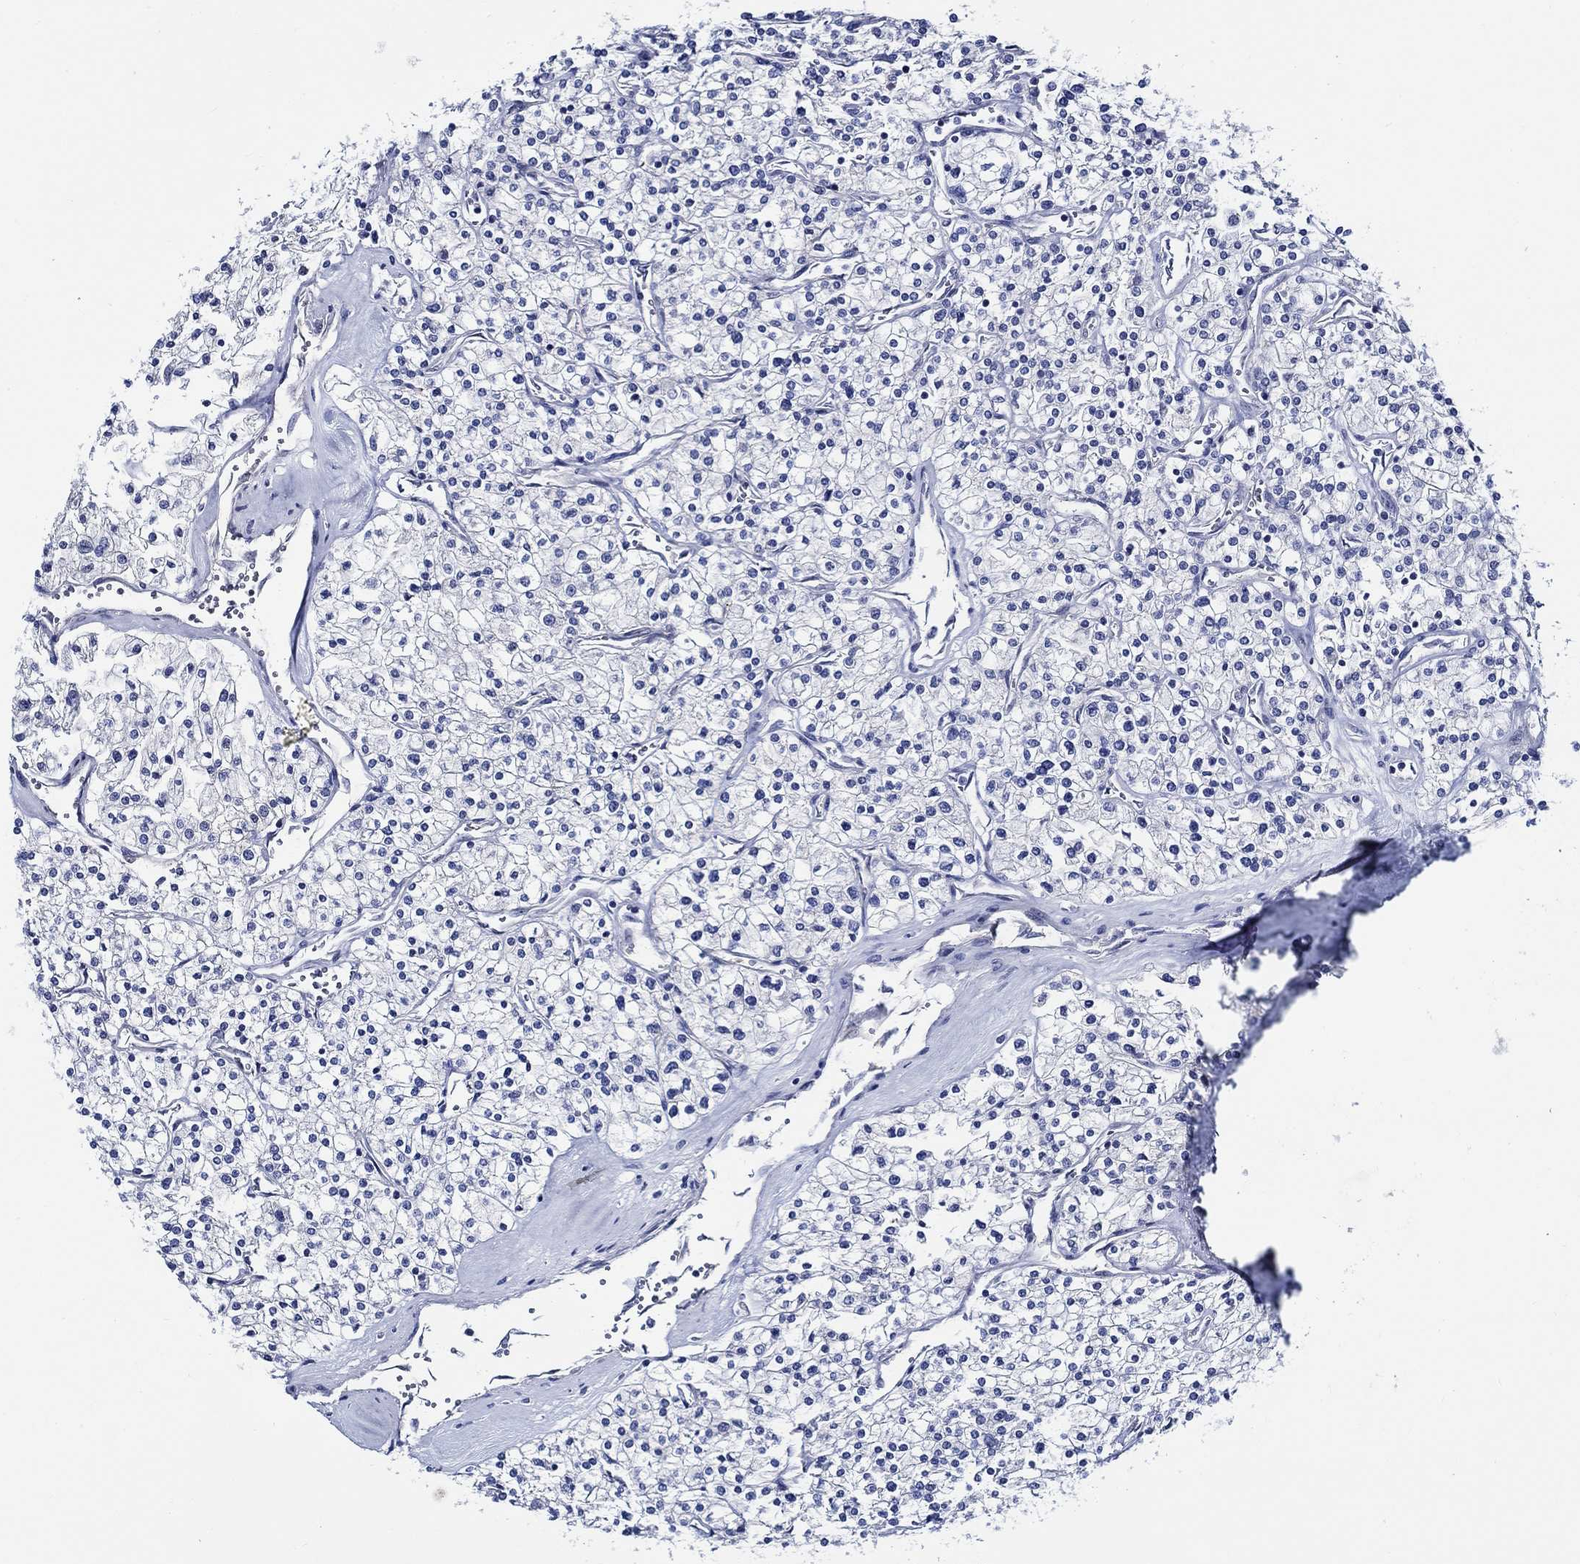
{"staining": {"intensity": "negative", "quantity": "none", "location": "none"}, "tissue": "renal cancer", "cell_type": "Tumor cells", "image_type": "cancer", "snomed": [{"axis": "morphology", "description": "Adenocarcinoma, NOS"}, {"axis": "topography", "description": "Kidney"}], "caption": "IHC photomicrograph of human renal cancer stained for a protein (brown), which reveals no staining in tumor cells.", "gene": "C8orf48", "patient": {"sex": "male", "age": 80}}